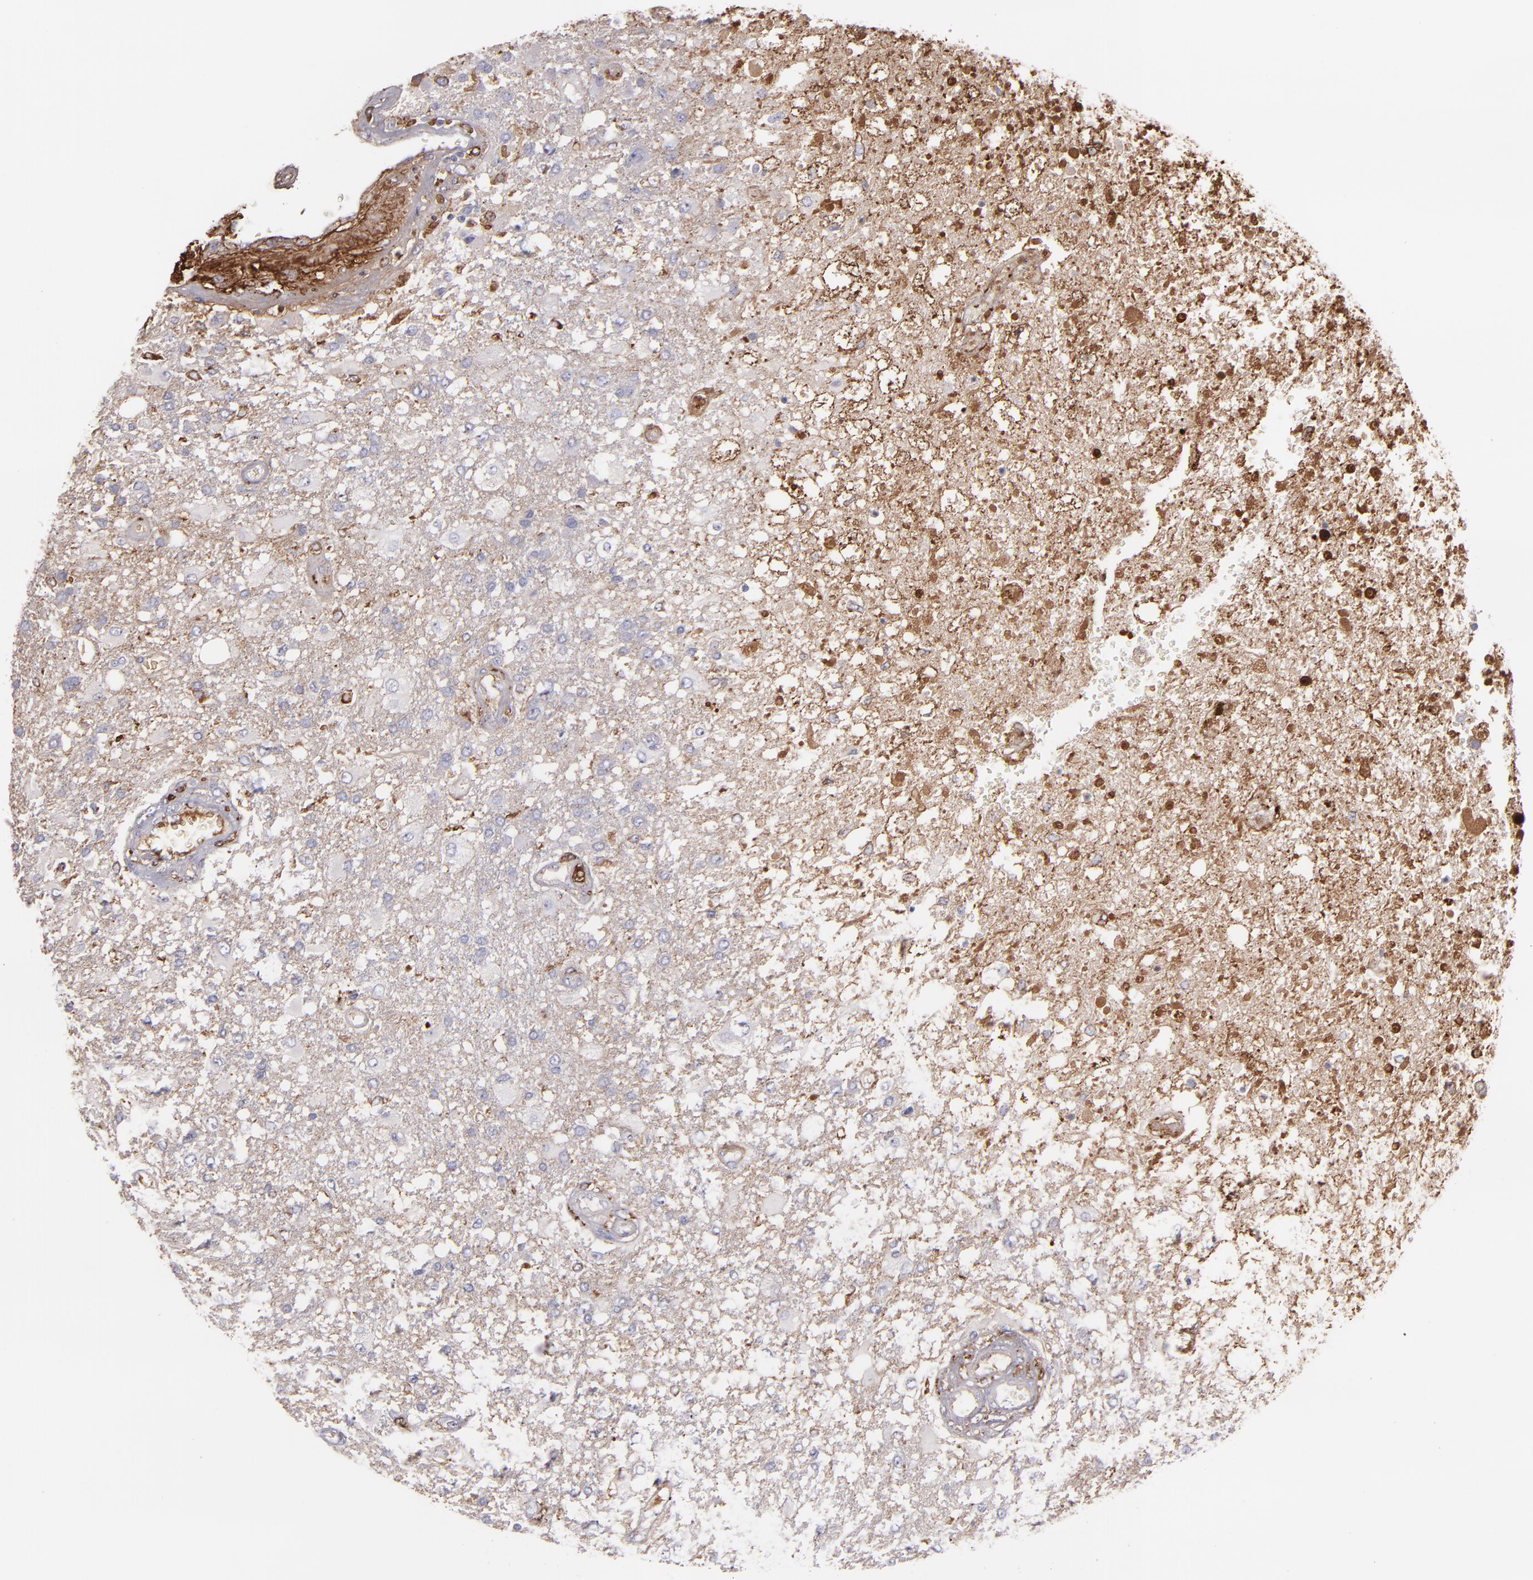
{"staining": {"intensity": "weak", "quantity": "<25%", "location": "cytoplasmic/membranous"}, "tissue": "glioma", "cell_type": "Tumor cells", "image_type": "cancer", "snomed": [{"axis": "morphology", "description": "Glioma, malignant, High grade"}, {"axis": "topography", "description": "Cerebral cortex"}], "caption": "This is a photomicrograph of IHC staining of malignant glioma (high-grade), which shows no expression in tumor cells.", "gene": "C1QA", "patient": {"sex": "male", "age": 79}}